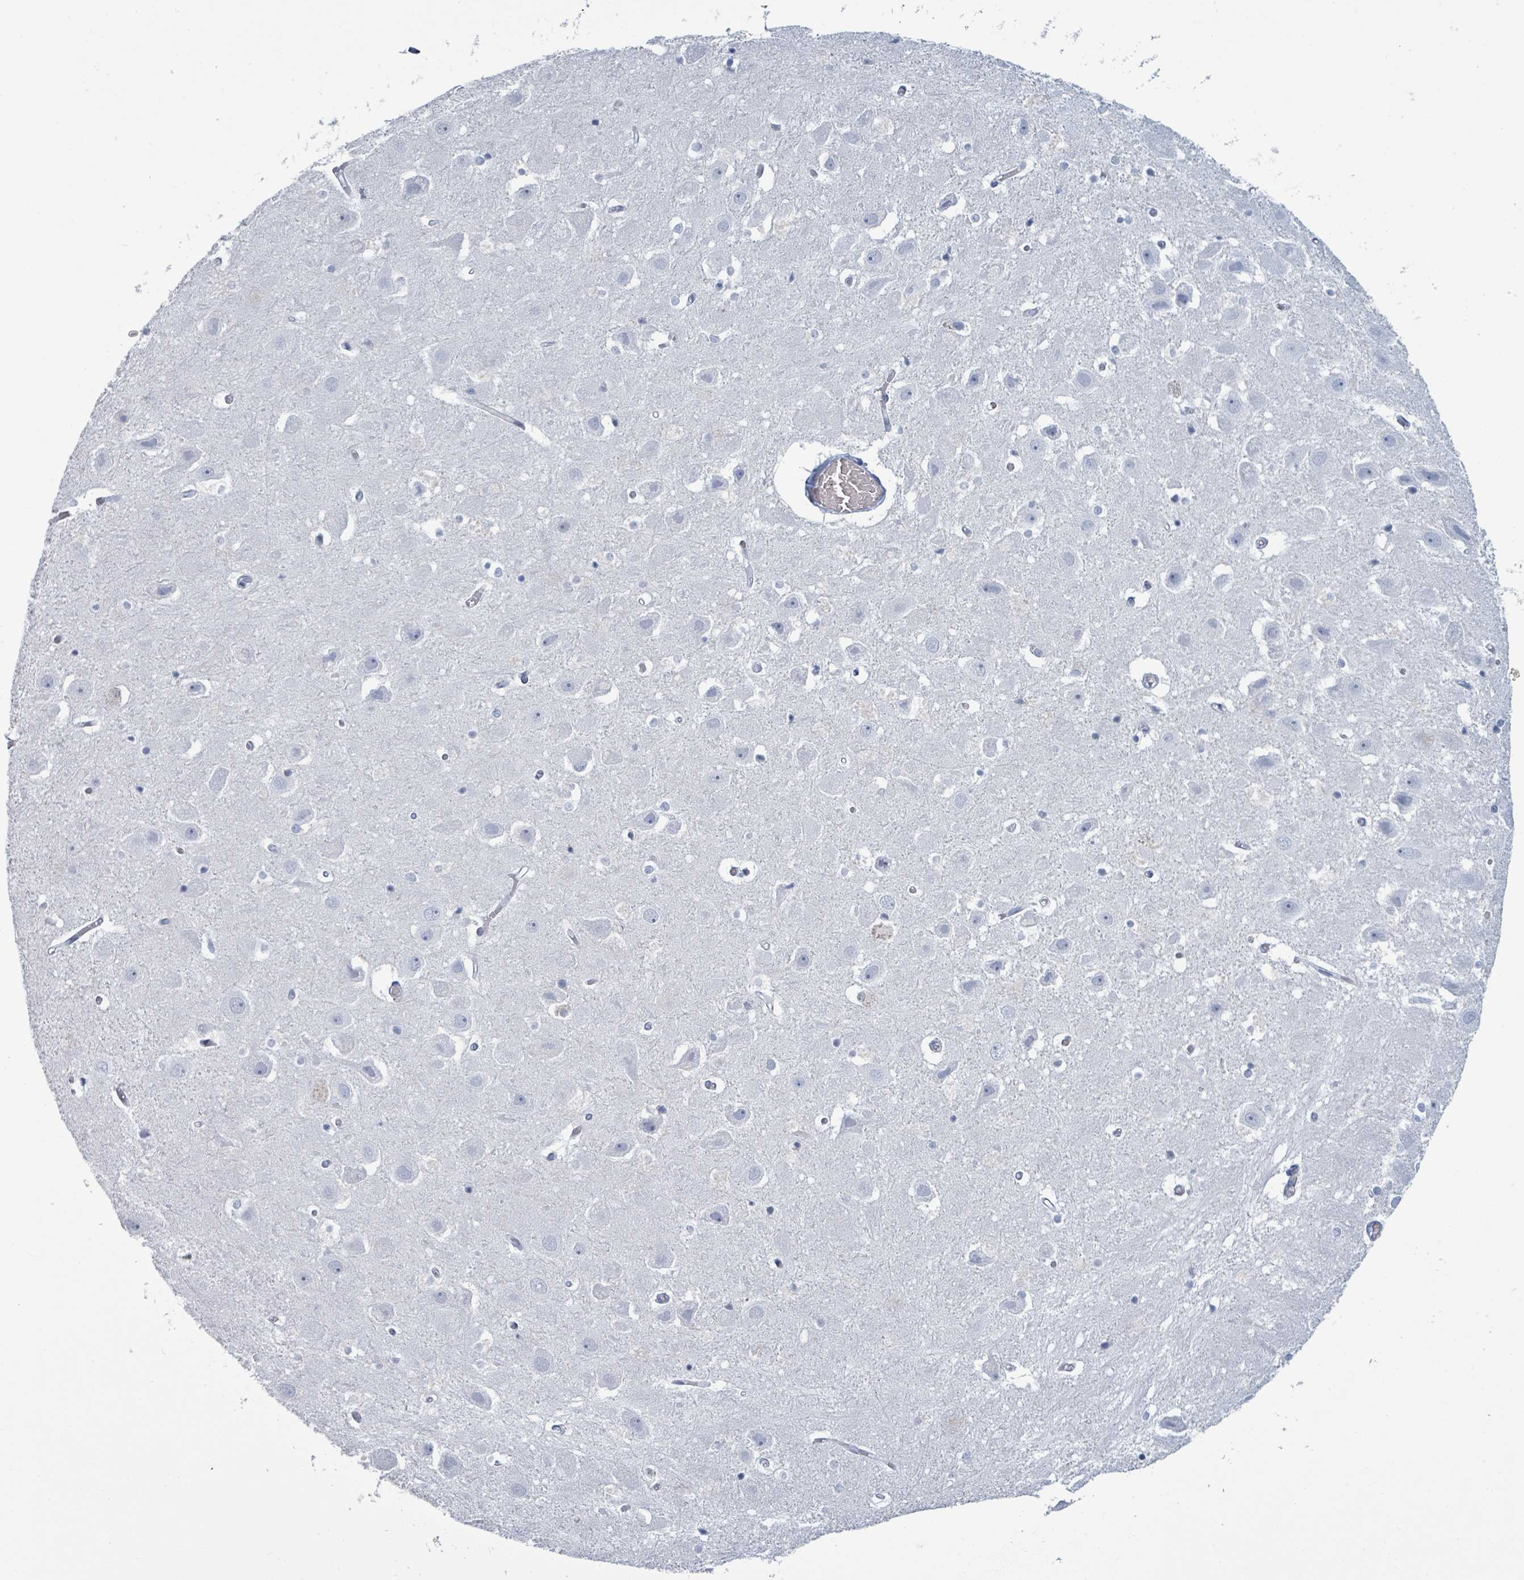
{"staining": {"intensity": "negative", "quantity": "none", "location": "none"}, "tissue": "hippocampus", "cell_type": "Glial cells", "image_type": "normal", "snomed": [{"axis": "morphology", "description": "Normal tissue, NOS"}, {"axis": "topography", "description": "Hippocampus"}], "caption": "Immunohistochemistry (IHC) micrograph of normal human hippocampus stained for a protein (brown), which exhibits no staining in glial cells. (DAB (3,3'-diaminobenzidine) immunohistochemistry (IHC) with hematoxylin counter stain).", "gene": "VPS13D", "patient": {"sex": "female", "age": 52}}